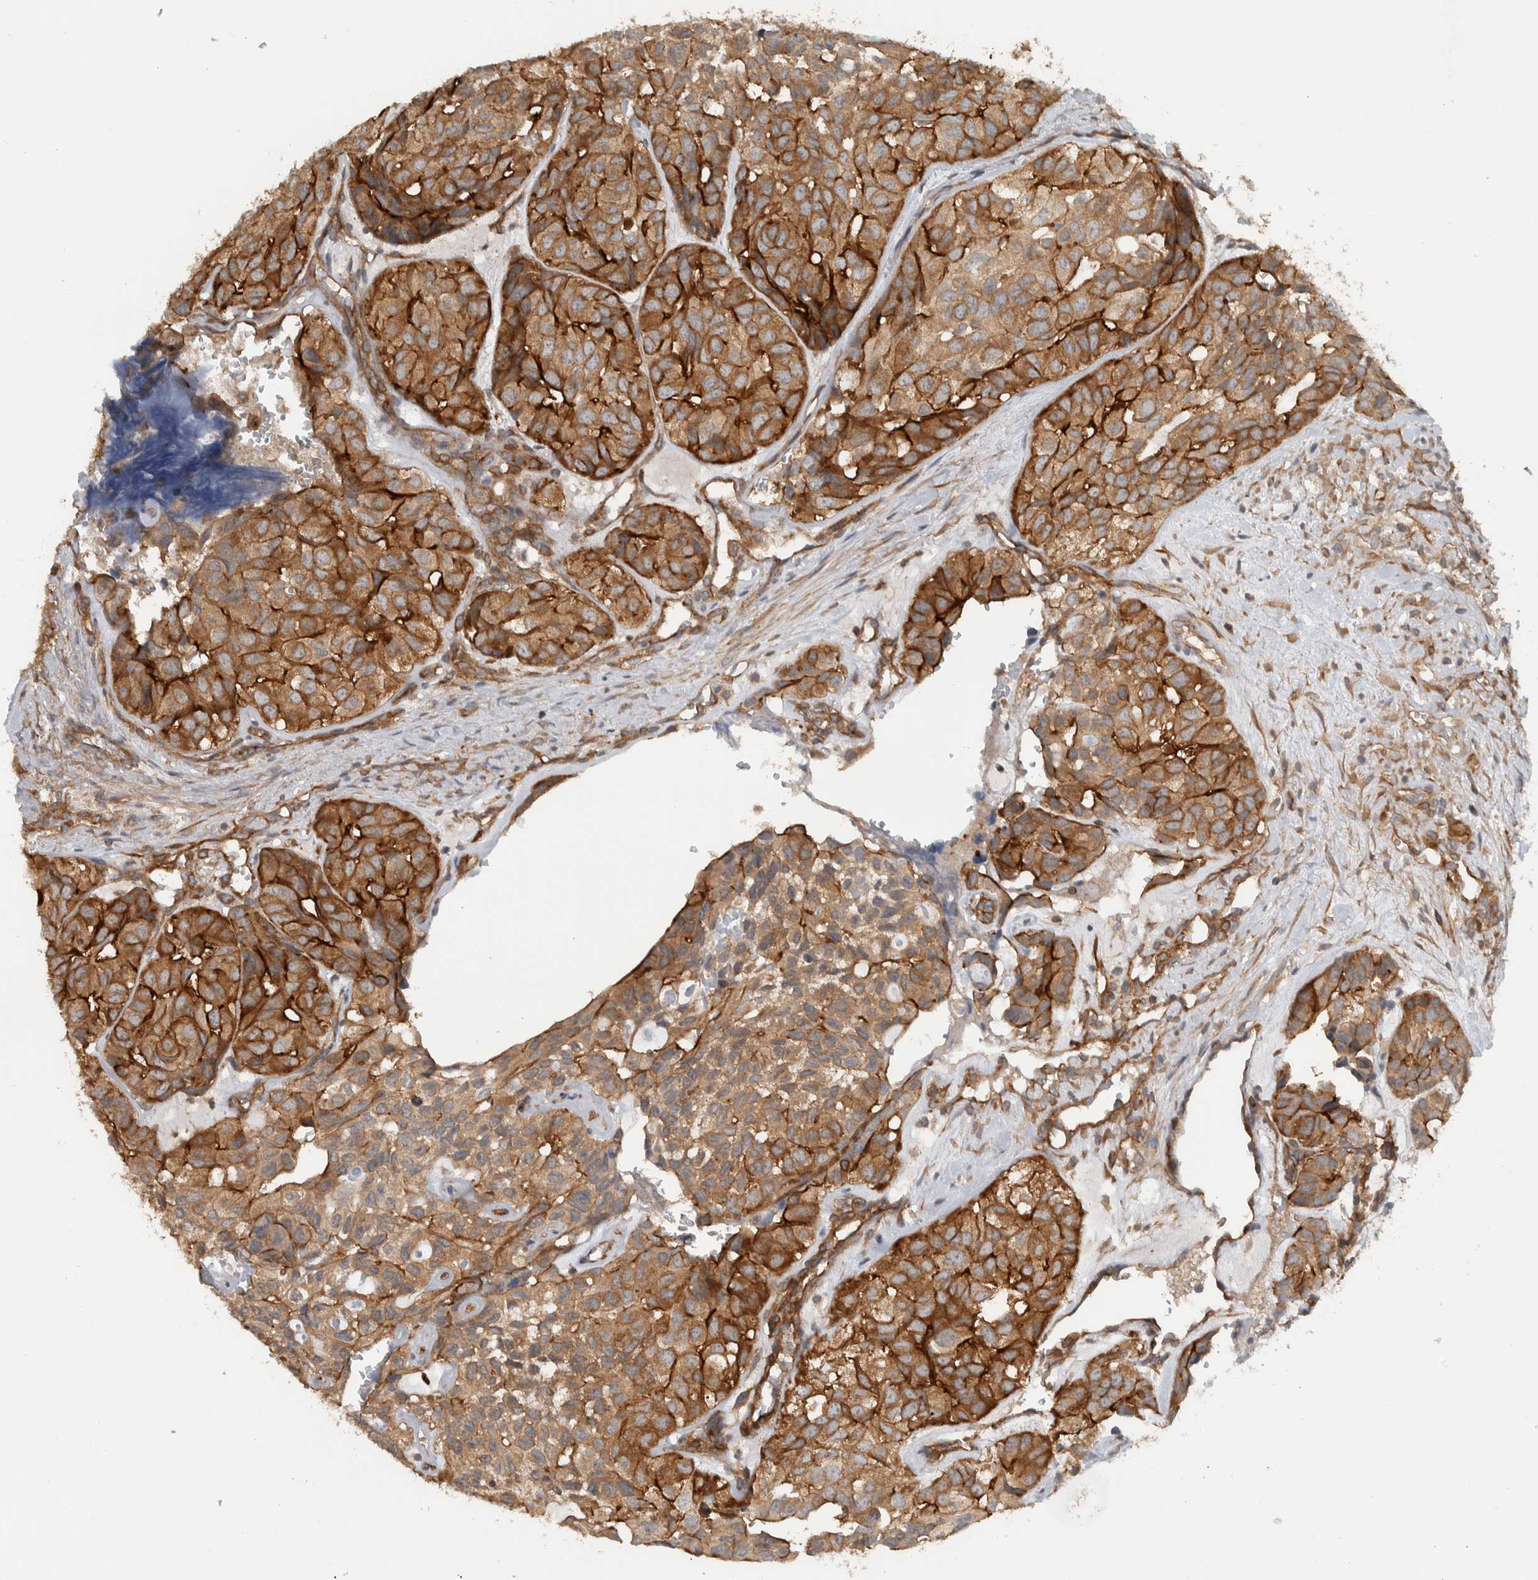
{"staining": {"intensity": "moderate", "quantity": ">75%", "location": "cytoplasmic/membranous"}, "tissue": "head and neck cancer", "cell_type": "Tumor cells", "image_type": "cancer", "snomed": [{"axis": "morphology", "description": "Adenocarcinoma, NOS"}, {"axis": "topography", "description": "Salivary gland, NOS"}, {"axis": "topography", "description": "Head-Neck"}], "caption": "Head and neck cancer stained with DAB (3,3'-diaminobenzidine) immunohistochemistry (IHC) exhibits medium levels of moderate cytoplasmic/membranous expression in about >75% of tumor cells.", "gene": "MPRIP", "patient": {"sex": "female", "age": 76}}